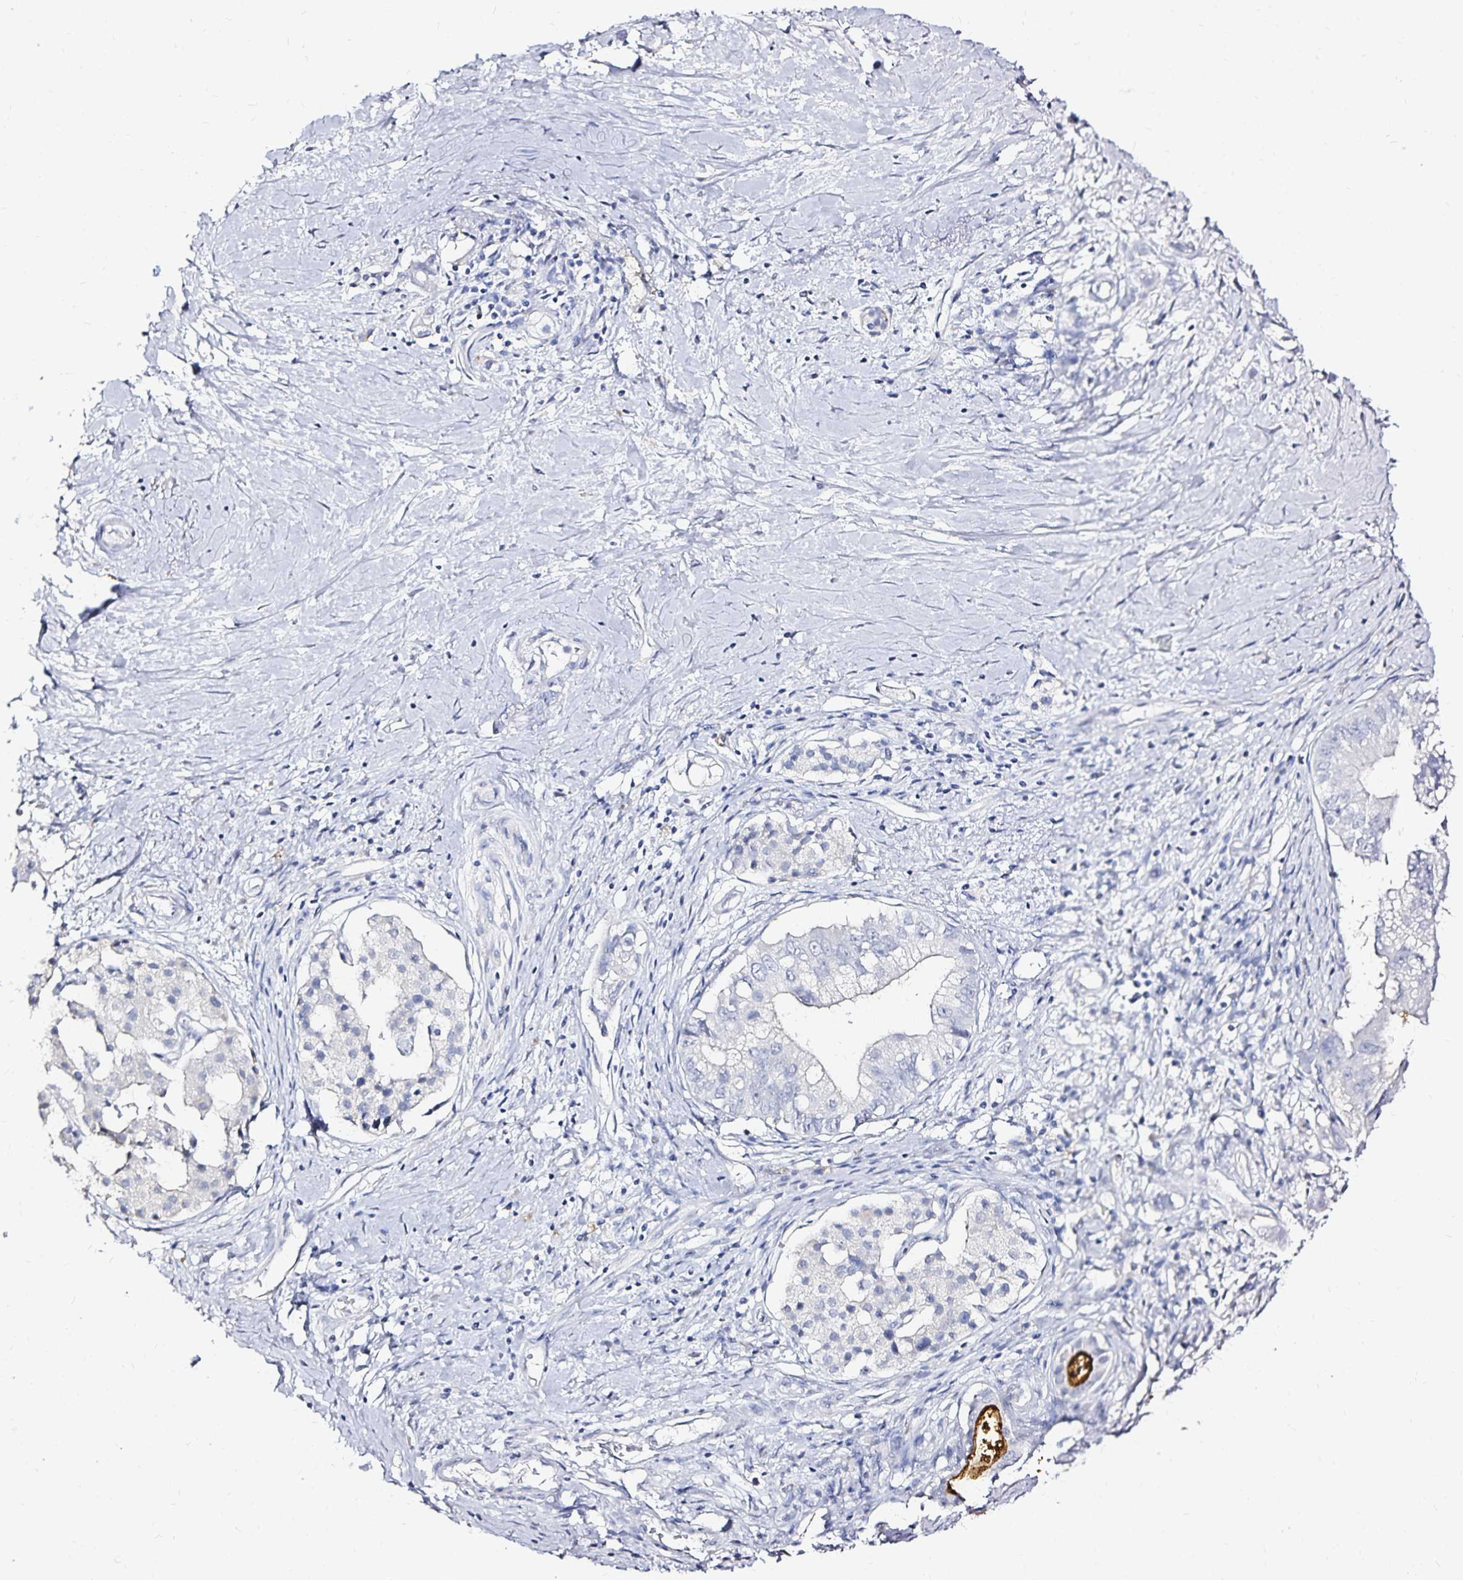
{"staining": {"intensity": "moderate", "quantity": "<25%", "location": "cytoplasmic/membranous"}, "tissue": "pancreatic cancer", "cell_type": "Tumor cells", "image_type": "cancer", "snomed": [{"axis": "morphology", "description": "Adenocarcinoma, NOS"}, {"axis": "topography", "description": "Pancreas"}], "caption": "Moderate cytoplasmic/membranous protein positivity is appreciated in about <25% of tumor cells in pancreatic adenocarcinoma.", "gene": "SLC5A1", "patient": {"sex": "male", "age": 70}}